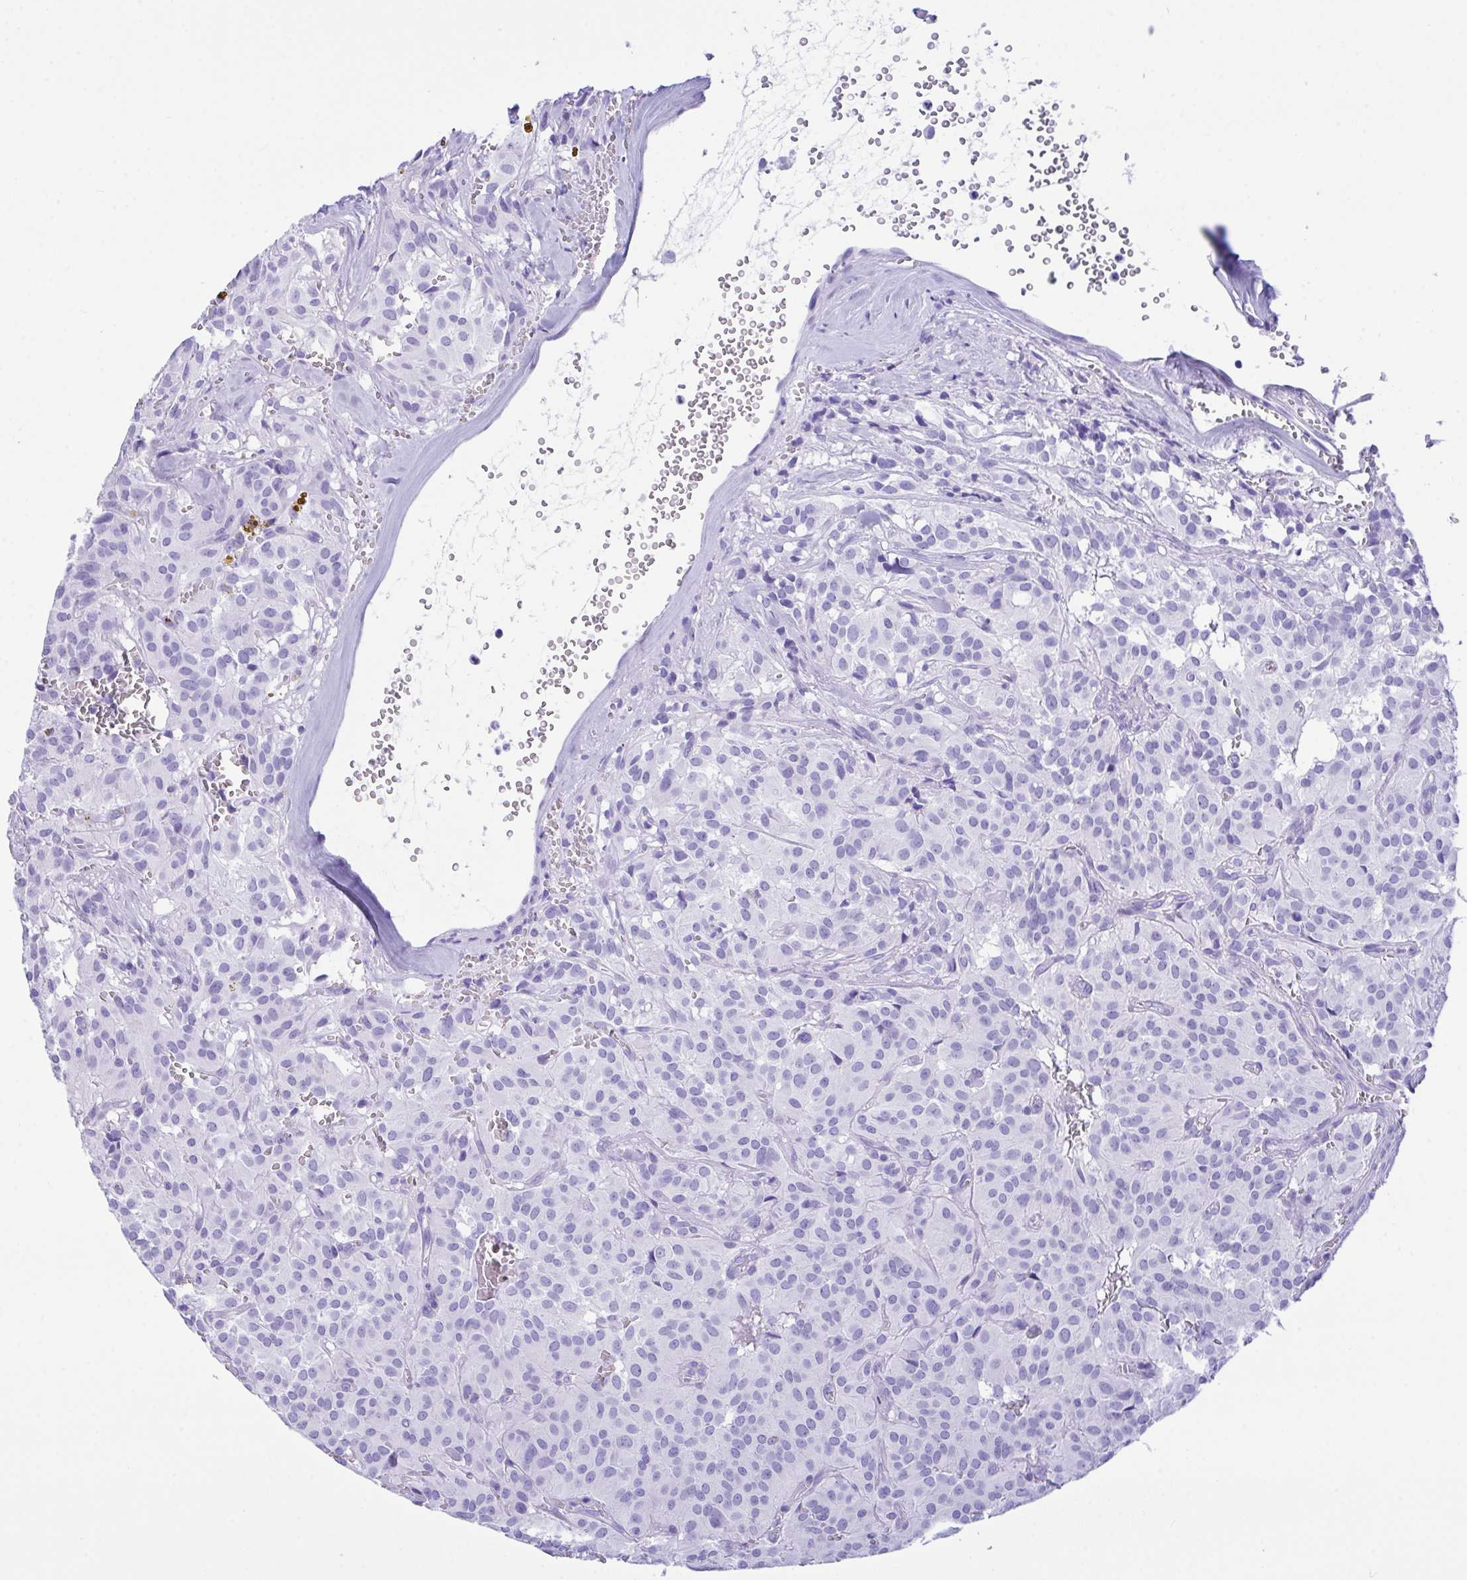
{"staining": {"intensity": "negative", "quantity": "none", "location": "none"}, "tissue": "glioma", "cell_type": "Tumor cells", "image_type": "cancer", "snomed": [{"axis": "morphology", "description": "Glioma, malignant, Low grade"}, {"axis": "topography", "description": "Brain"}], "caption": "The photomicrograph shows no significant positivity in tumor cells of glioma.", "gene": "BEST4", "patient": {"sex": "male", "age": 42}}